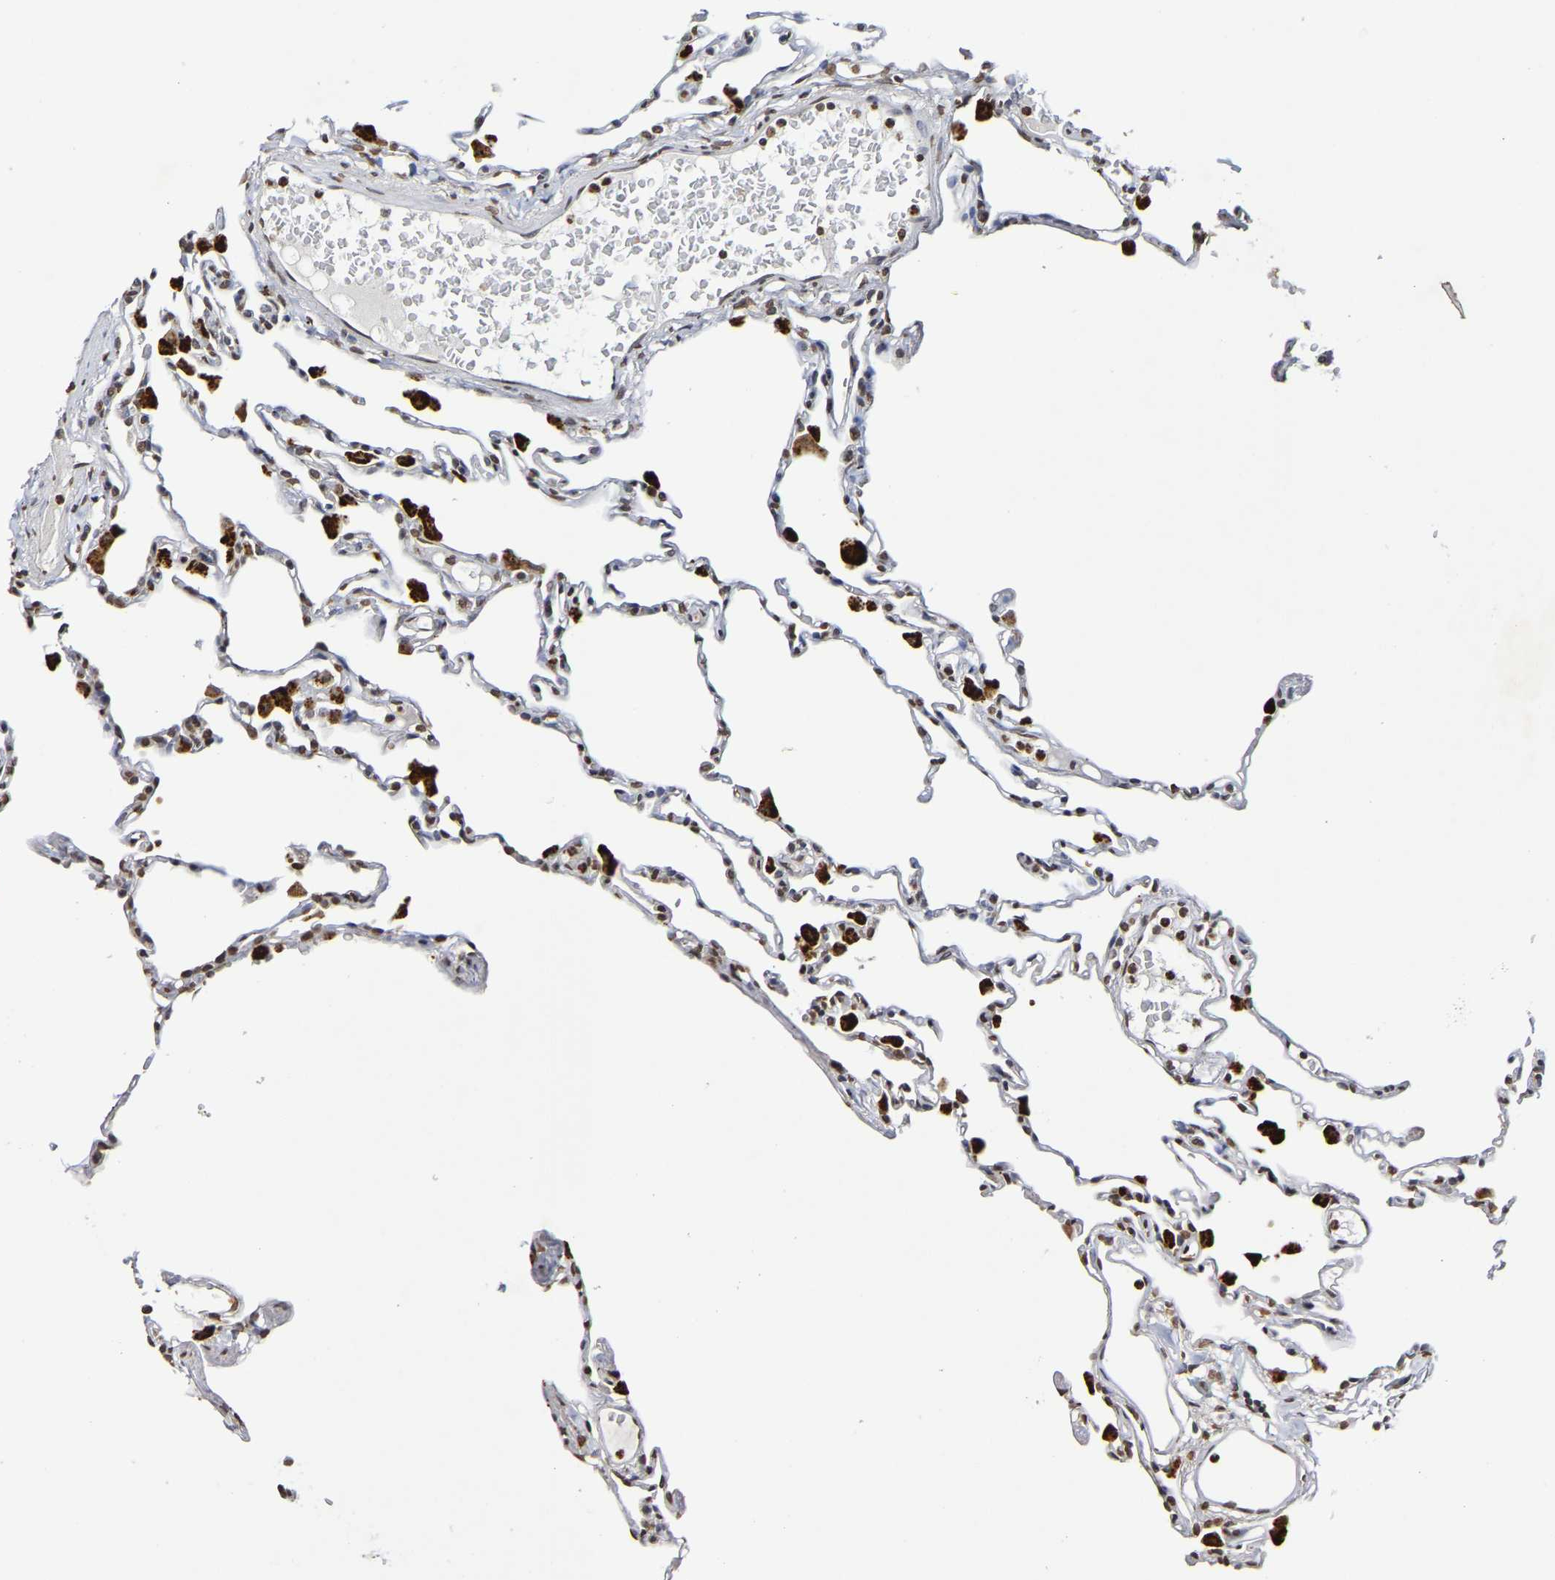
{"staining": {"intensity": "moderate", "quantity": "<25%", "location": "nuclear"}, "tissue": "lung", "cell_type": "Alveolar cells", "image_type": "normal", "snomed": [{"axis": "morphology", "description": "Normal tissue, NOS"}, {"axis": "topography", "description": "Lung"}], "caption": "Immunohistochemistry (IHC) image of benign lung stained for a protein (brown), which demonstrates low levels of moderate nuclear positivity in approximately <25% of alveolar cells.", "gene": "ATF4", "patient": {"sex": "female", "age": 49}}